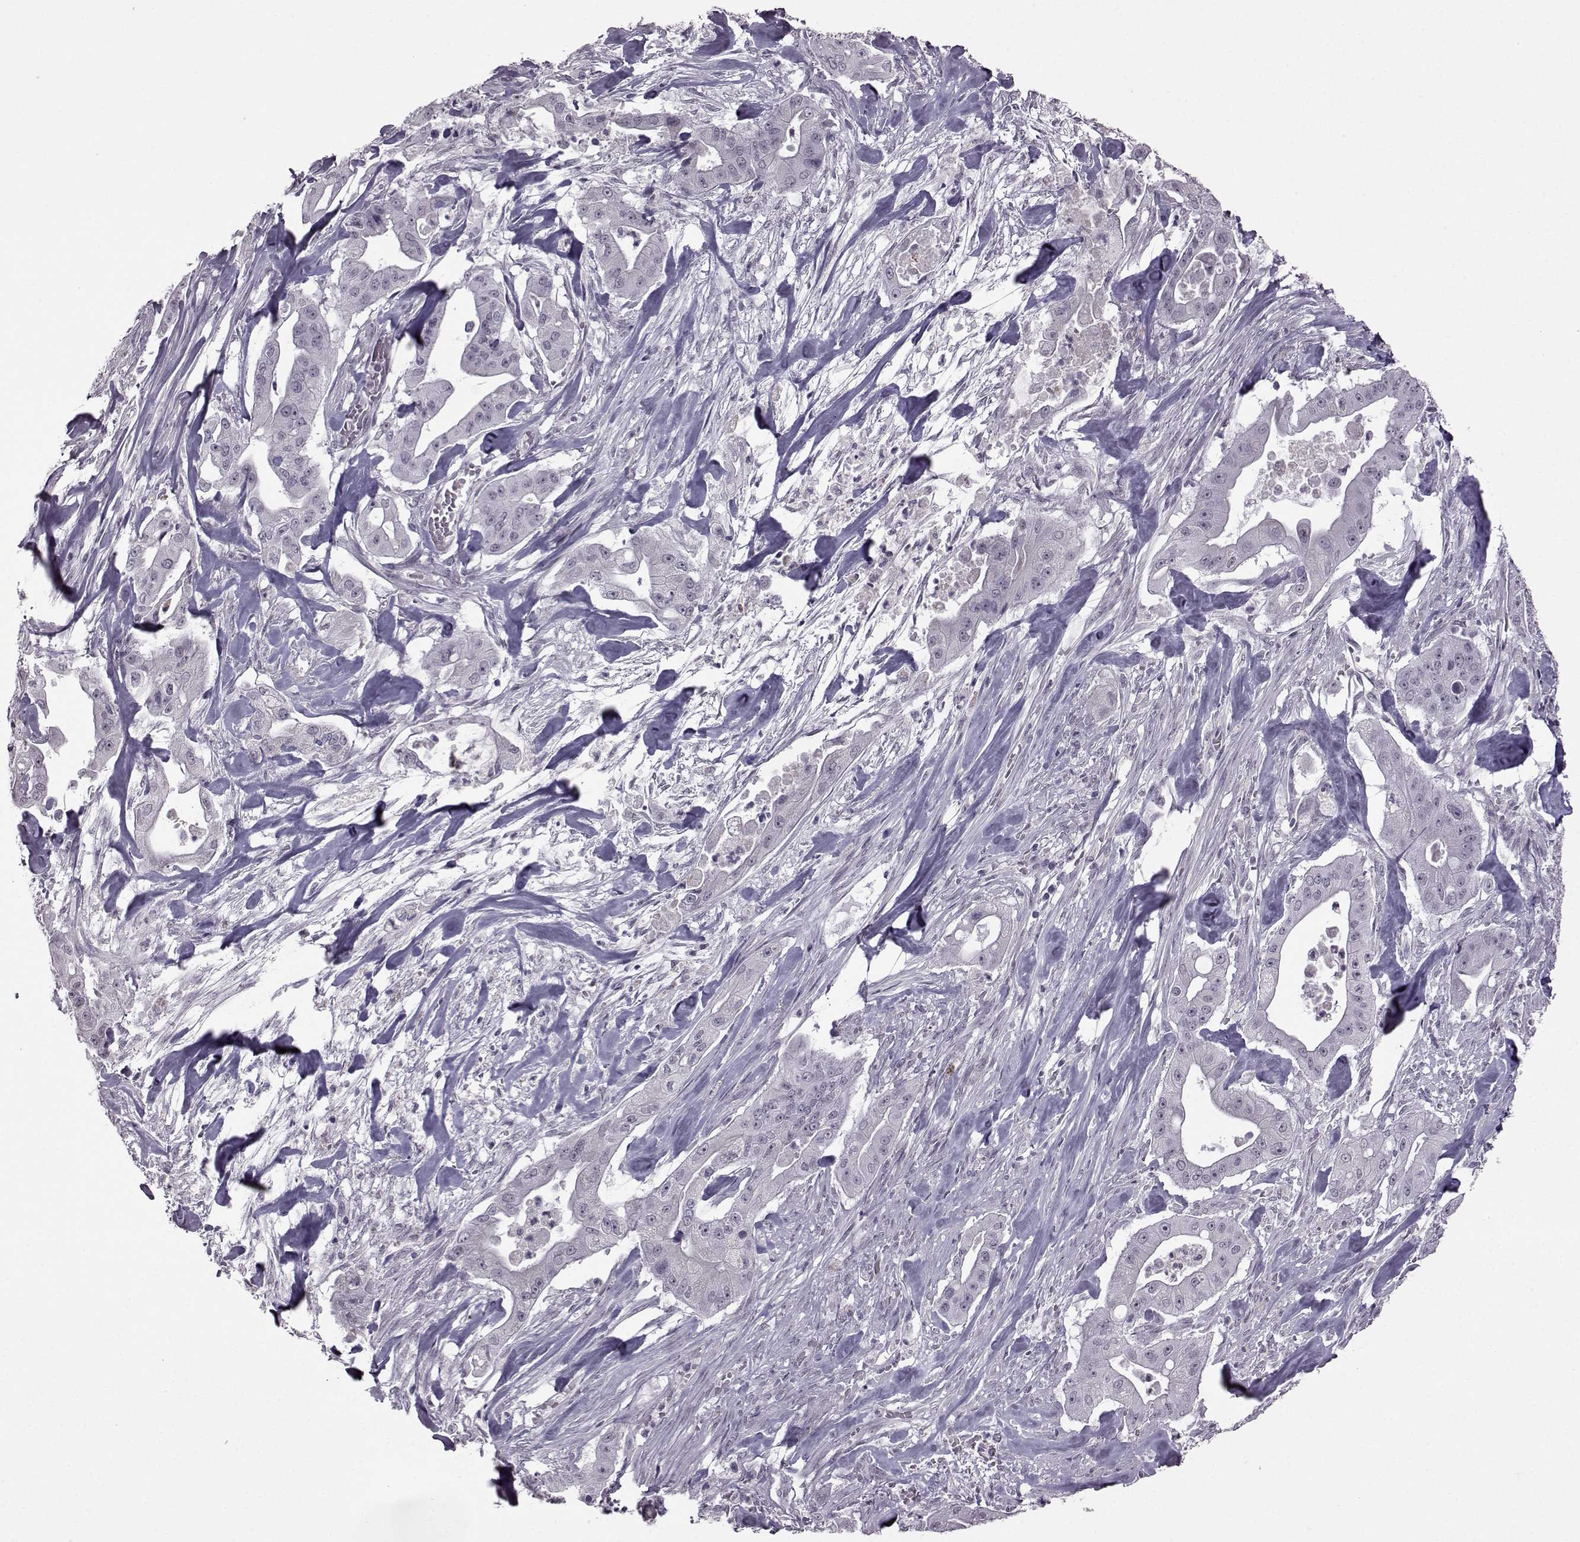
{"staining": {"intensity": "negative", "quantity": "none", "location": "none"}, "tissue": "pancreatic cancer", "cell_type": "Tumor cells", "image_type": "cancer", "snomed": [{"axis": "morphology", "description": "Normal tissue, NOS"}, {"axis": "morphology", "description": "Inflammation, NOS"}, {"axis": "morphology", "description": "Adenocarcinoma, NOS"}, {"axis": "topography", "description": "Pancreas"}], "caption": "IHC of human pancreatic adenocarcinoma displays no expression in tumor cells.", "gene": "SLC28A2", "patient": {"sex": "male", "age": 57}}